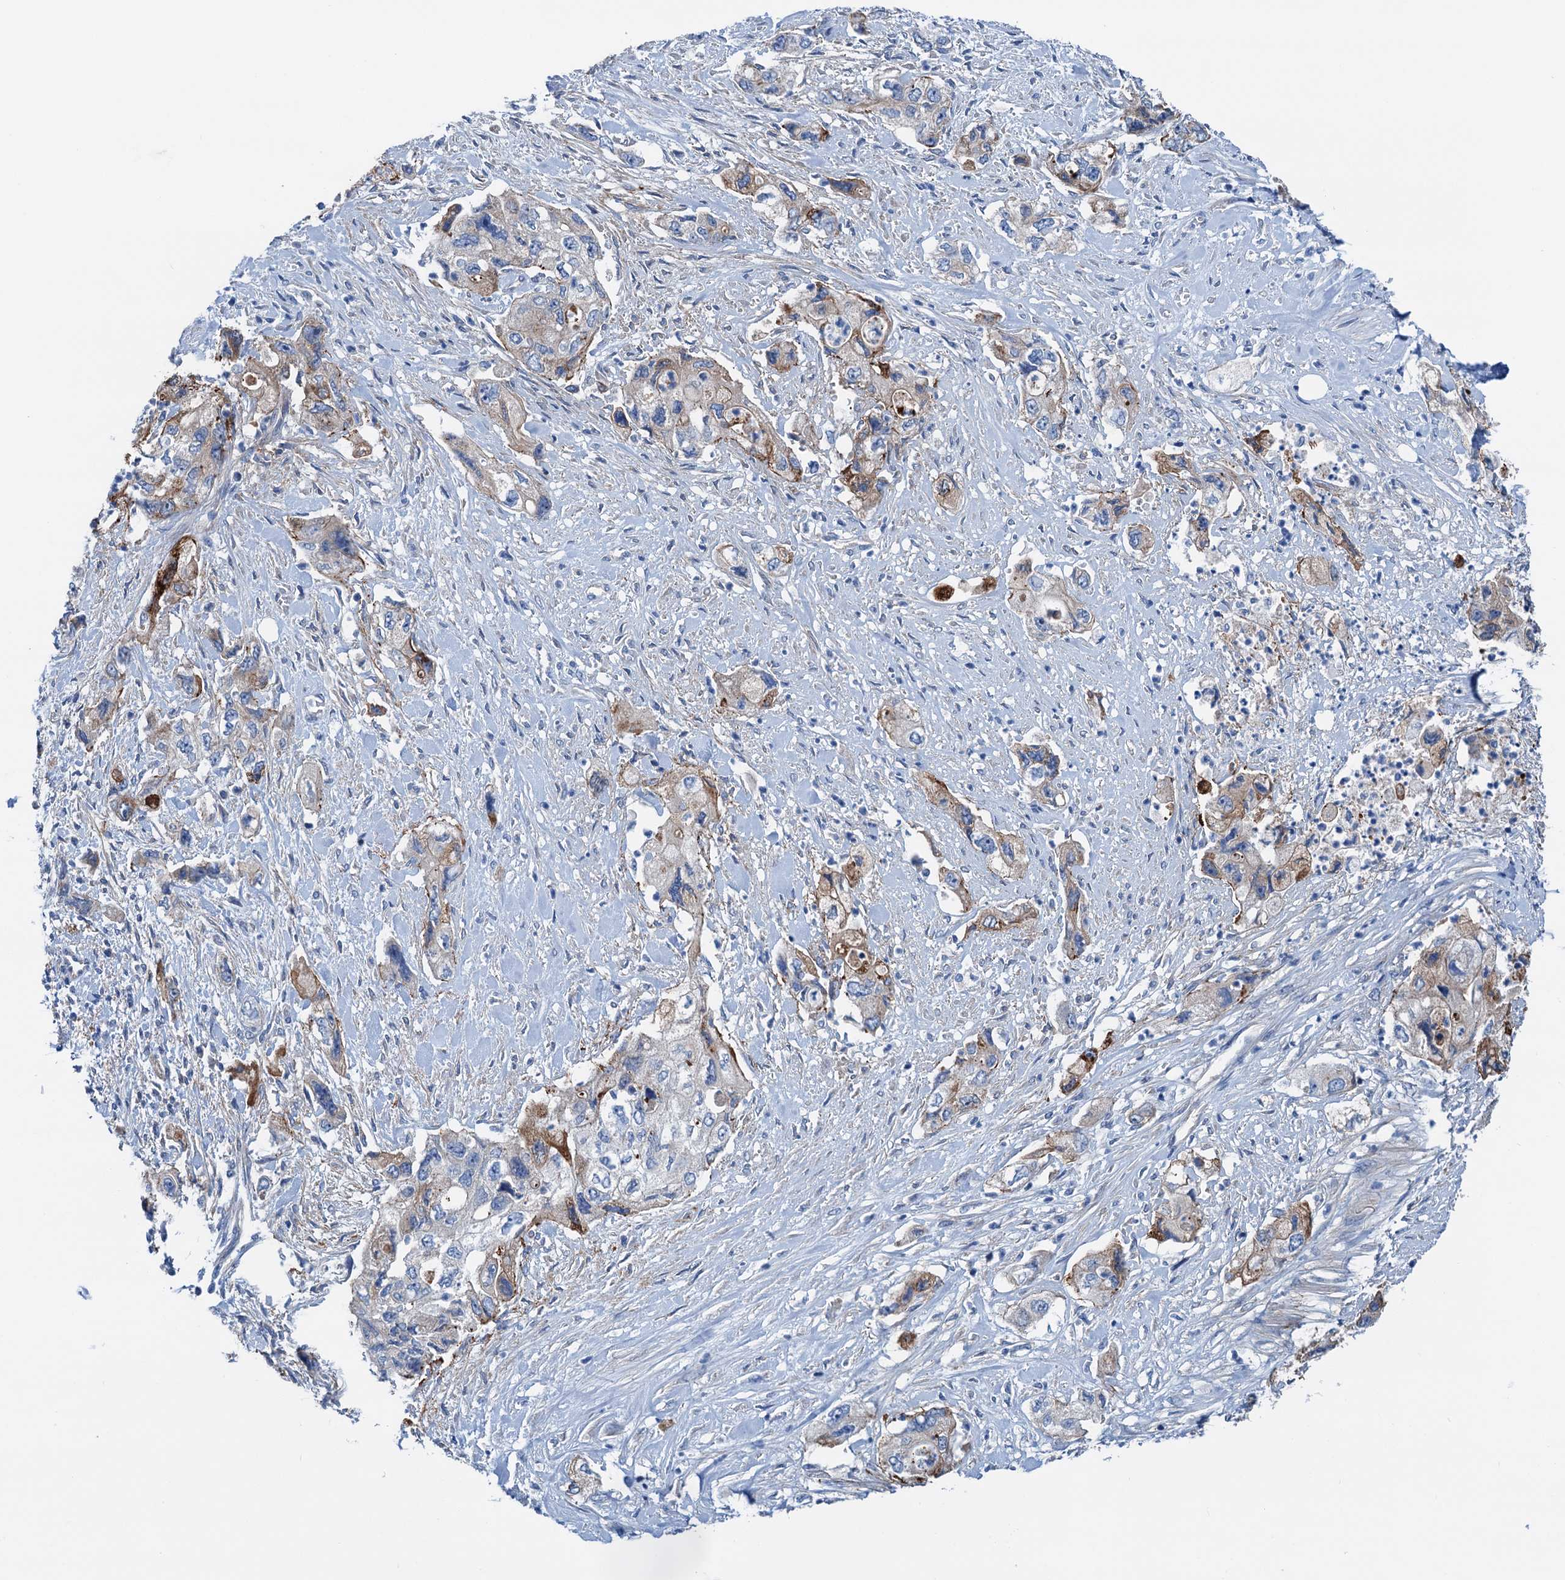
{"staining": {"intensity": "moderate", "quantity": "<25%", "location": "cytoplasmic/membranous"}, "tissue": "pancreatic cancer", "cell_type": "Tumor cells", "image_type": "cancer", "snomed": [{"axis": "morphology", "description": "Adenocarcinoma, NOS"}, {"axis": "topography", "description": "Pancreas"}], "caption": "Adenocarcinoma (pancreatic) stained for a protein (brown) demonstrates moderate cytoplasmic/membranous positive staining in approximately <25% of tumor cells.", "gene": "KNDC1", "patient": {"sex": "female", "age": 73}}